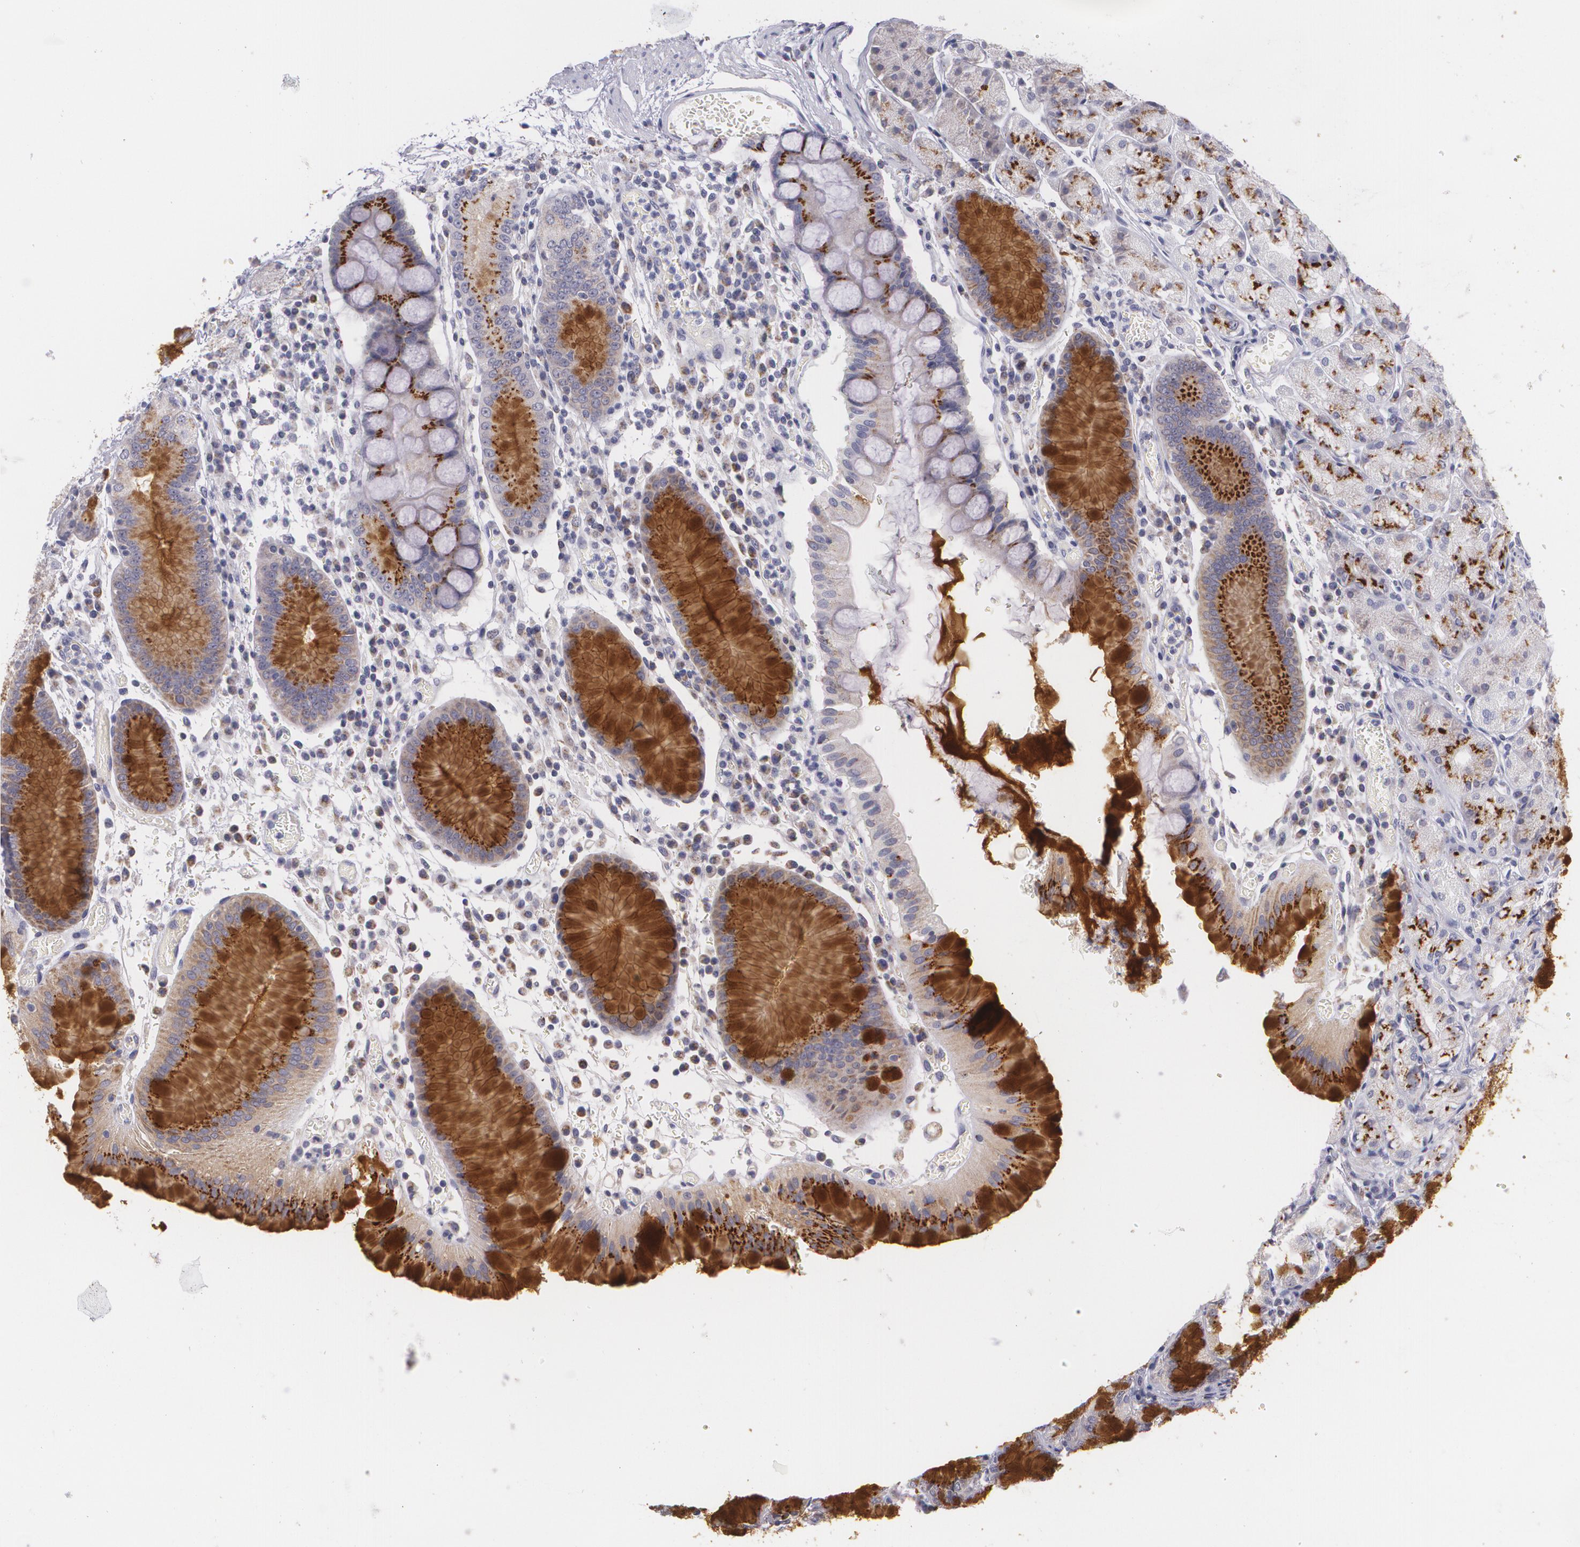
{"staining": {"intensity": "strong", "quantity": ">75%", "location": "cytoplasmic/membranous"}, "tissue": "stomach", "cell_type": "Glandular cells", "image_type": "normal", "snomed": [{"axis": "morphology", "description": "Normal tissue, NOS"}, {"axis": "topography", "description": "Stomach, lower"}], "caption": "Glandular cells reveal strong cytoplasmic/membranous expression in about >75% of cells in benign stomach. (DAB (3,3'-diaminobenzidine) = brown stain, brightfield microscopy at high magnification).", "gene": "CILK1", "patient": {"sex": "female", "age": 73}}